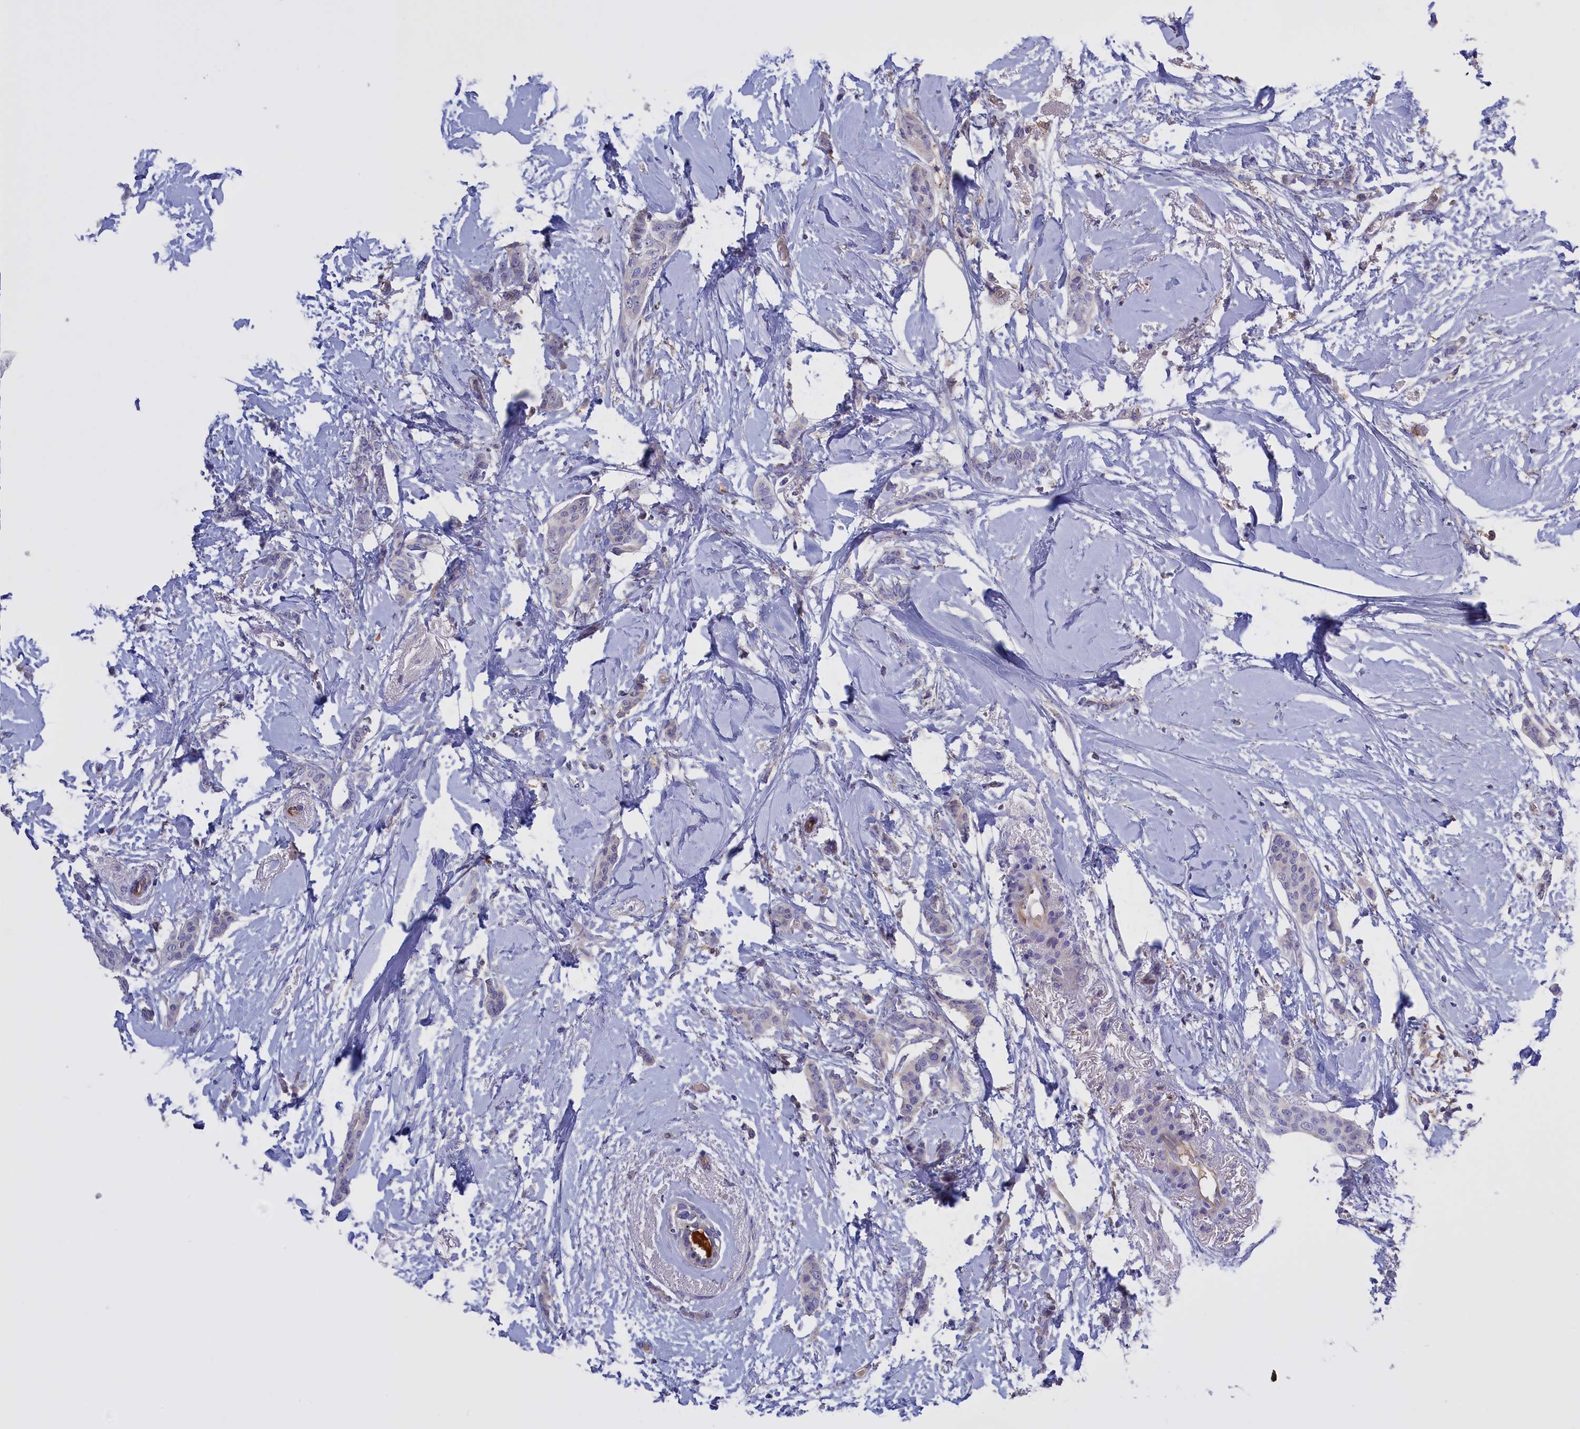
{"staining": {"intensity": "negative", "quantity": "none", "location": "none"}, "tissue": "breast cancer", "cell_type": "Tumor cells", "image_type": "cancer", "snomed": [{"axis": "morphology", "description": "Duct carcinoma"}, {"axis": "topography", "description": "Breast"}], "caption": "An immunohistochemistry (IHC) histopathology image of breast cancer (intraductal carcinoma) is shown. There is no staining in tumor cells of breast cancer (intraductal carcinoma).", "gene": "FAM149B1", "patient": {"sex": "female", "age": 72}}